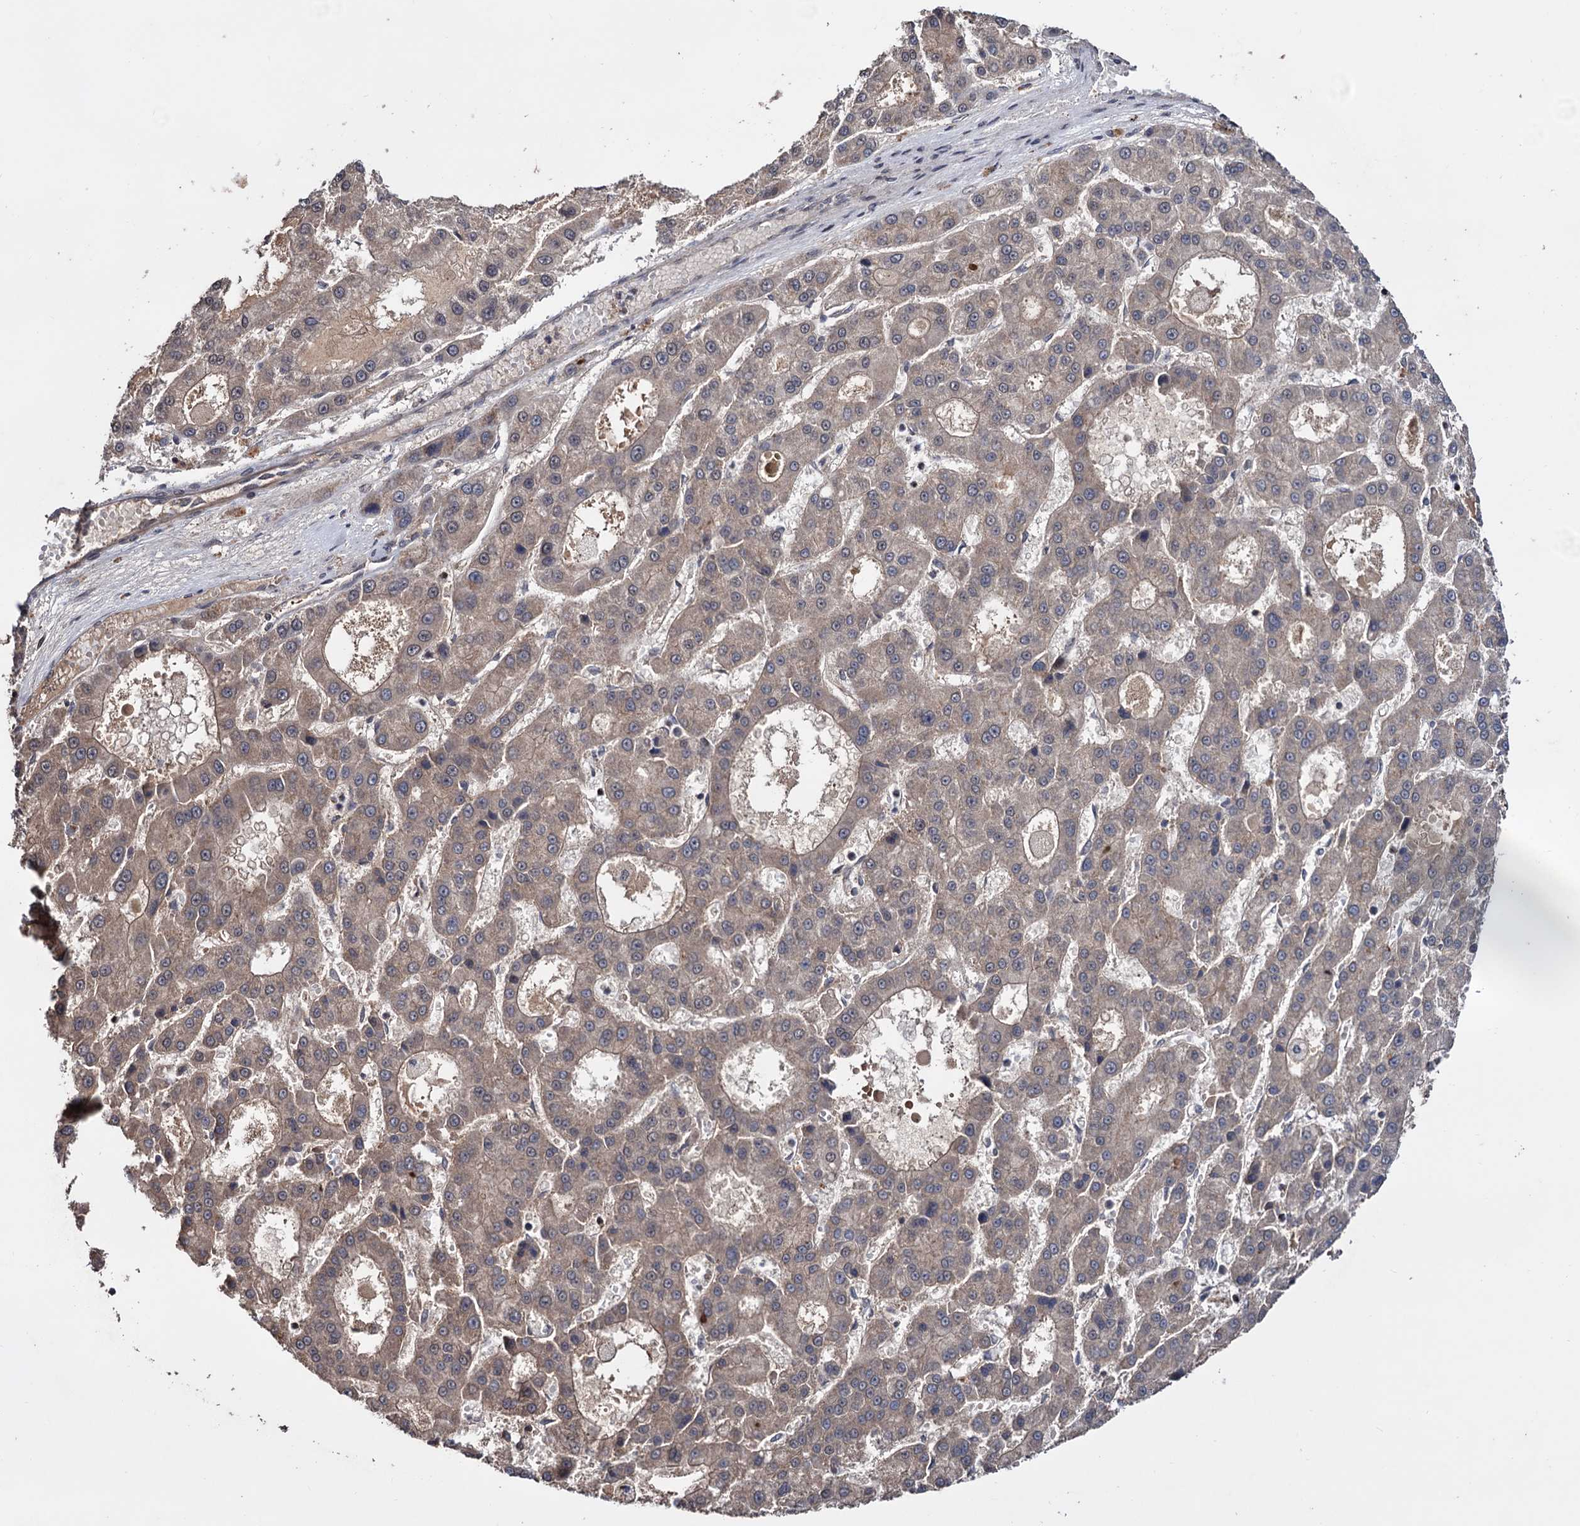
{"staining": {"intensity": "weak", "quantity": ">75%", "location": "cytoplasmic/membranous"}, "tissue": "liver cancer", "cell_type": "Tumor cells", "image_type": "cancer", "snomed": [{"axis": "morphology", "description": "Carcinoma, Hepatocellular, NOS"}, {"axis": "topography", "description": "Liver"}], "caption": "This micrograph shows immunohistochemistry staining of hepatocellular carcinoma (liver), with low weak cytoplasmic/membranous expression in about >75% of tumor cells.", "gene": "KLF5", "patient": {"sex": "male", "age": 70}}